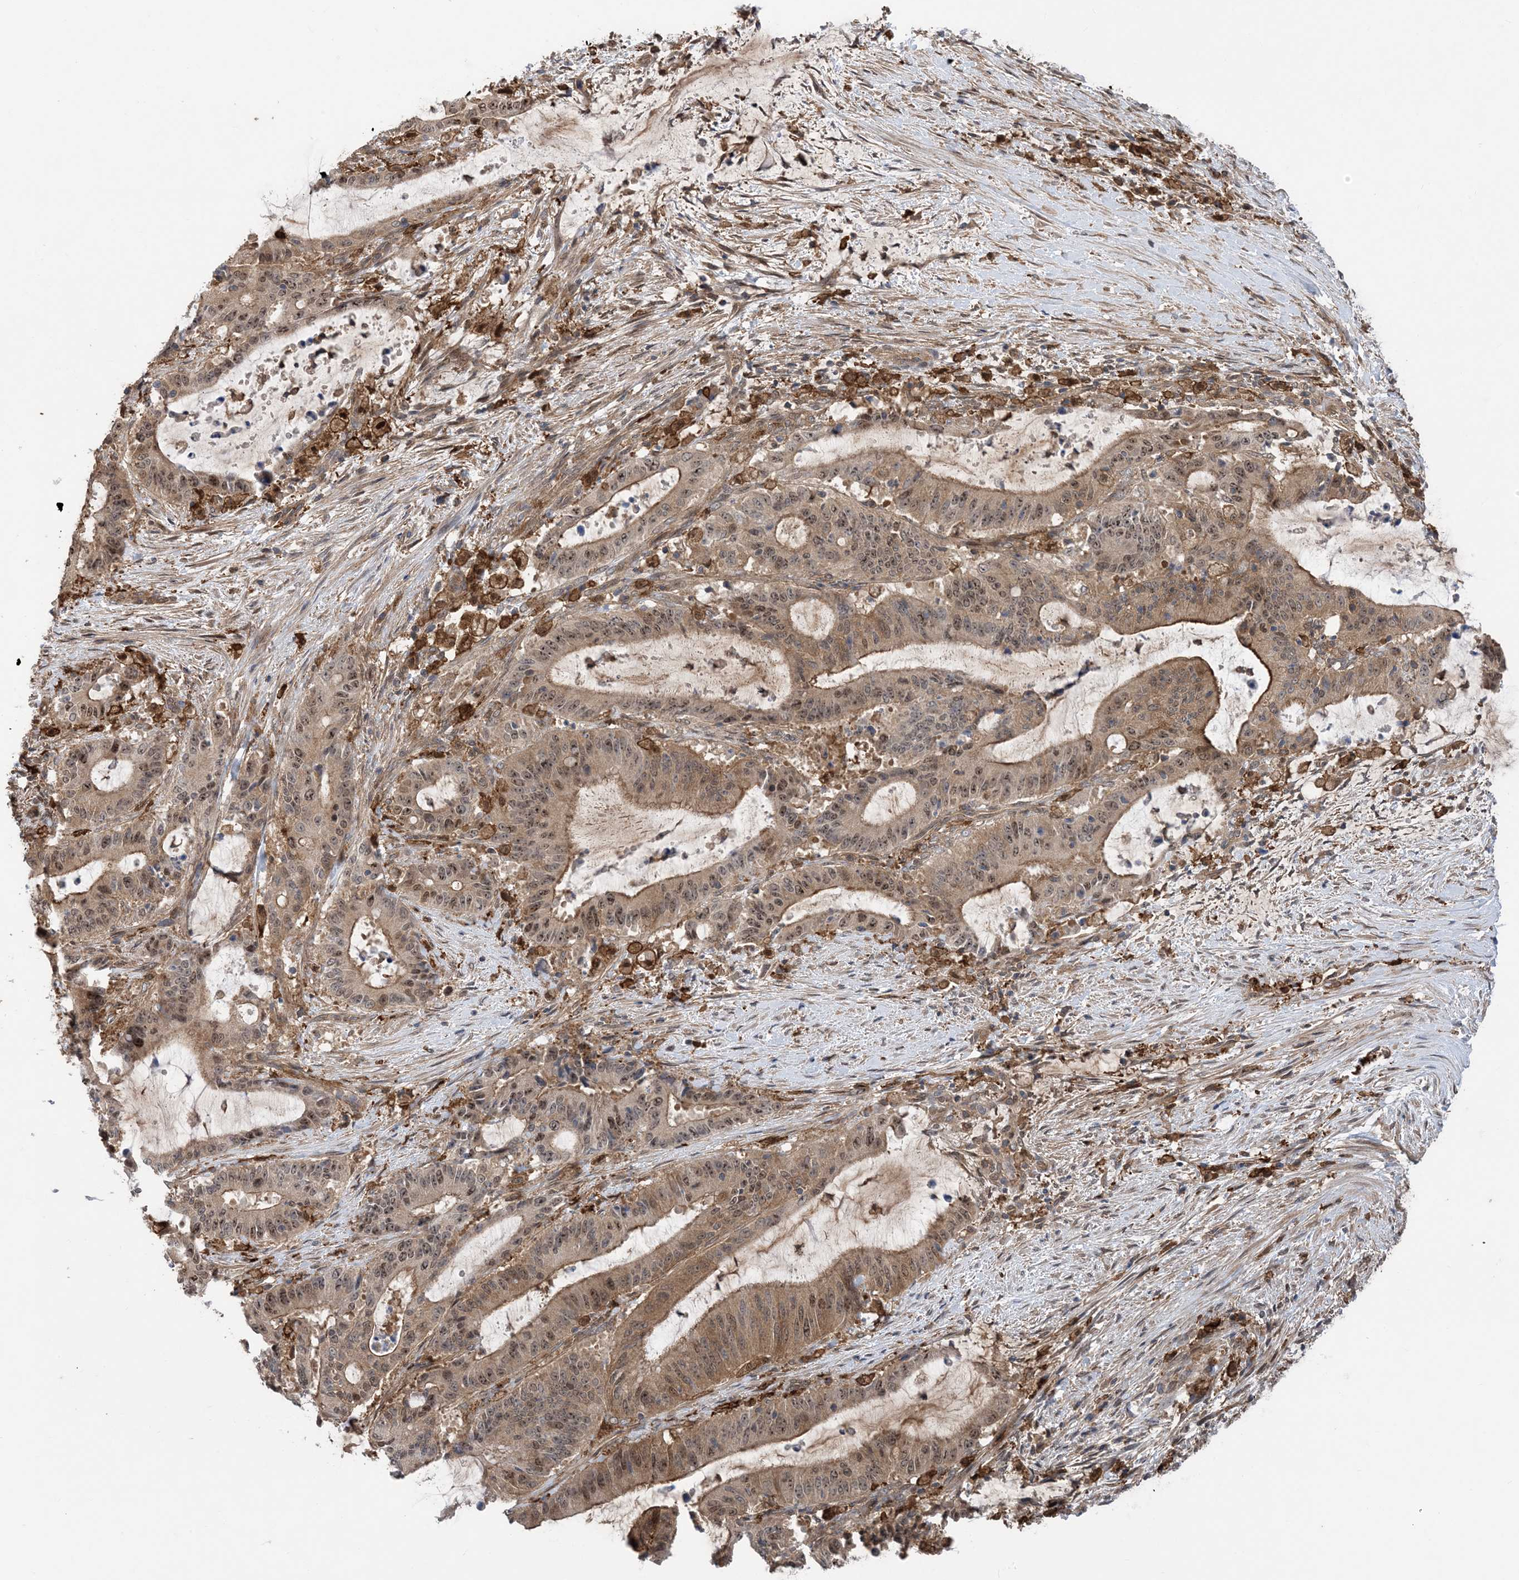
{"staining": {"intensity": "moderate", "quantity": ">75%", "location": "cytoplasmic/membranous,nuclear"}, "tissue": "liver cancer", "cell_type": "Tumor cells", "image_type": "cancer", "snomed": [{"axis": "morphology", "description": "Normal tissue, NOS"}, {"axis": "morphology", "description": "Cholangiocarcinoma"}, {"axis": "topography", "description": "Liver"}, {"axis": "topography", "description": "Peripheral nerve tissue"}], "caption": "Liver cholangiocarcinoma stained with IHC displays moderate cytoplasmic/membranous and nuclear positivity in about >75% of tumor cells.", "gene": "HS1BP3", "patient": {"sex": "female", "age": 73}}